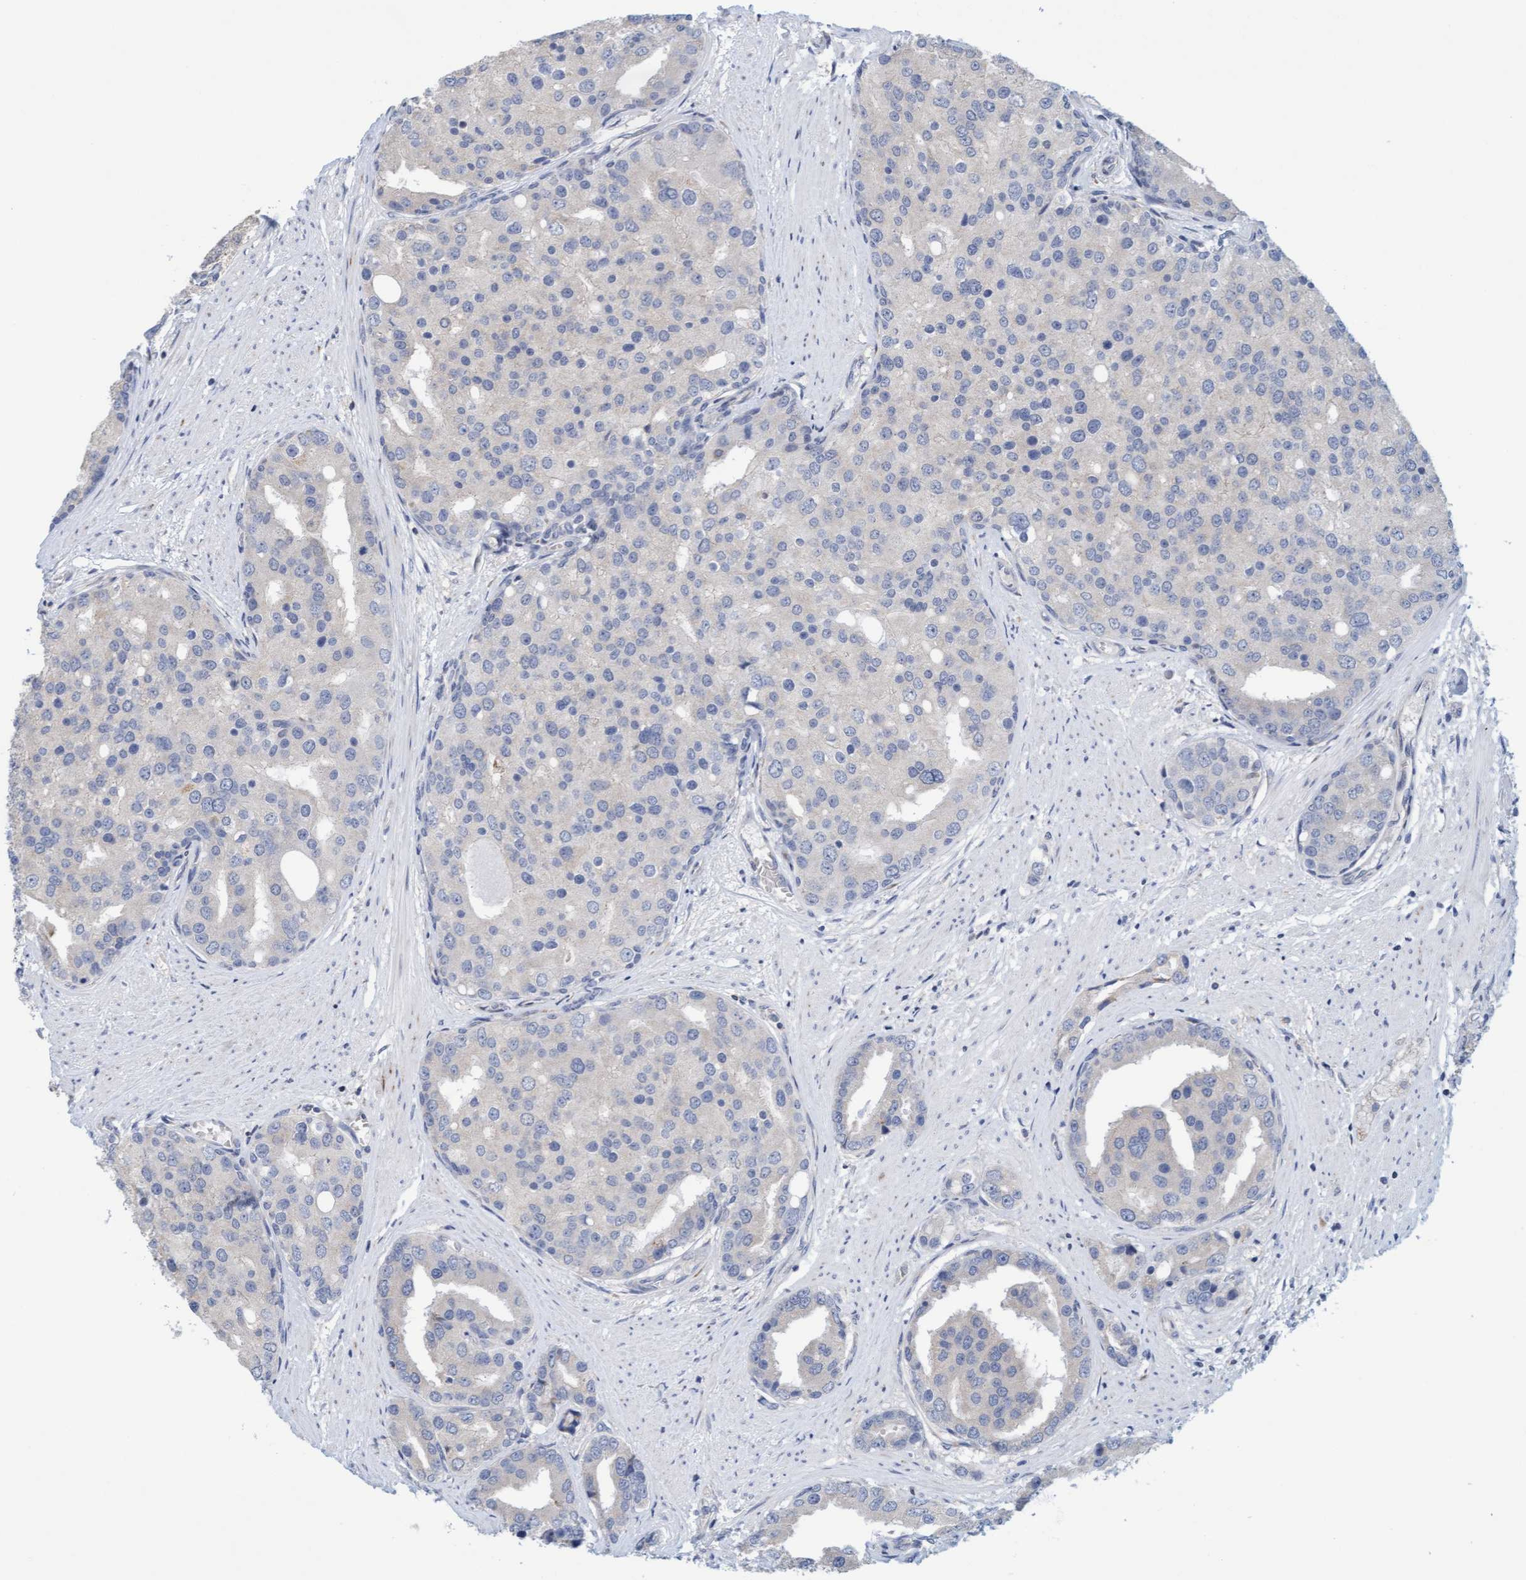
{"staining": {"intensity": "negative", "quantity": "none", "location": "none"}, "tissue": "prostate cancer", "cell_type": "Tumor cells", "image_type": "cancer", "snomed": [{"axis": "morphology", "description": "Adenocarcinoma, High grade"}, {"axis": "topography", "description": "Prostate"}], "caption": "Immunohistochemistry (IHC) image of prostate cancer (adenocarcinoma (high-grade)) stained for a protein (brown), which exhibits no staining in tumor cells.", "gene": "SLC28A3", "patient": {"sex": "male", "age": 50}}